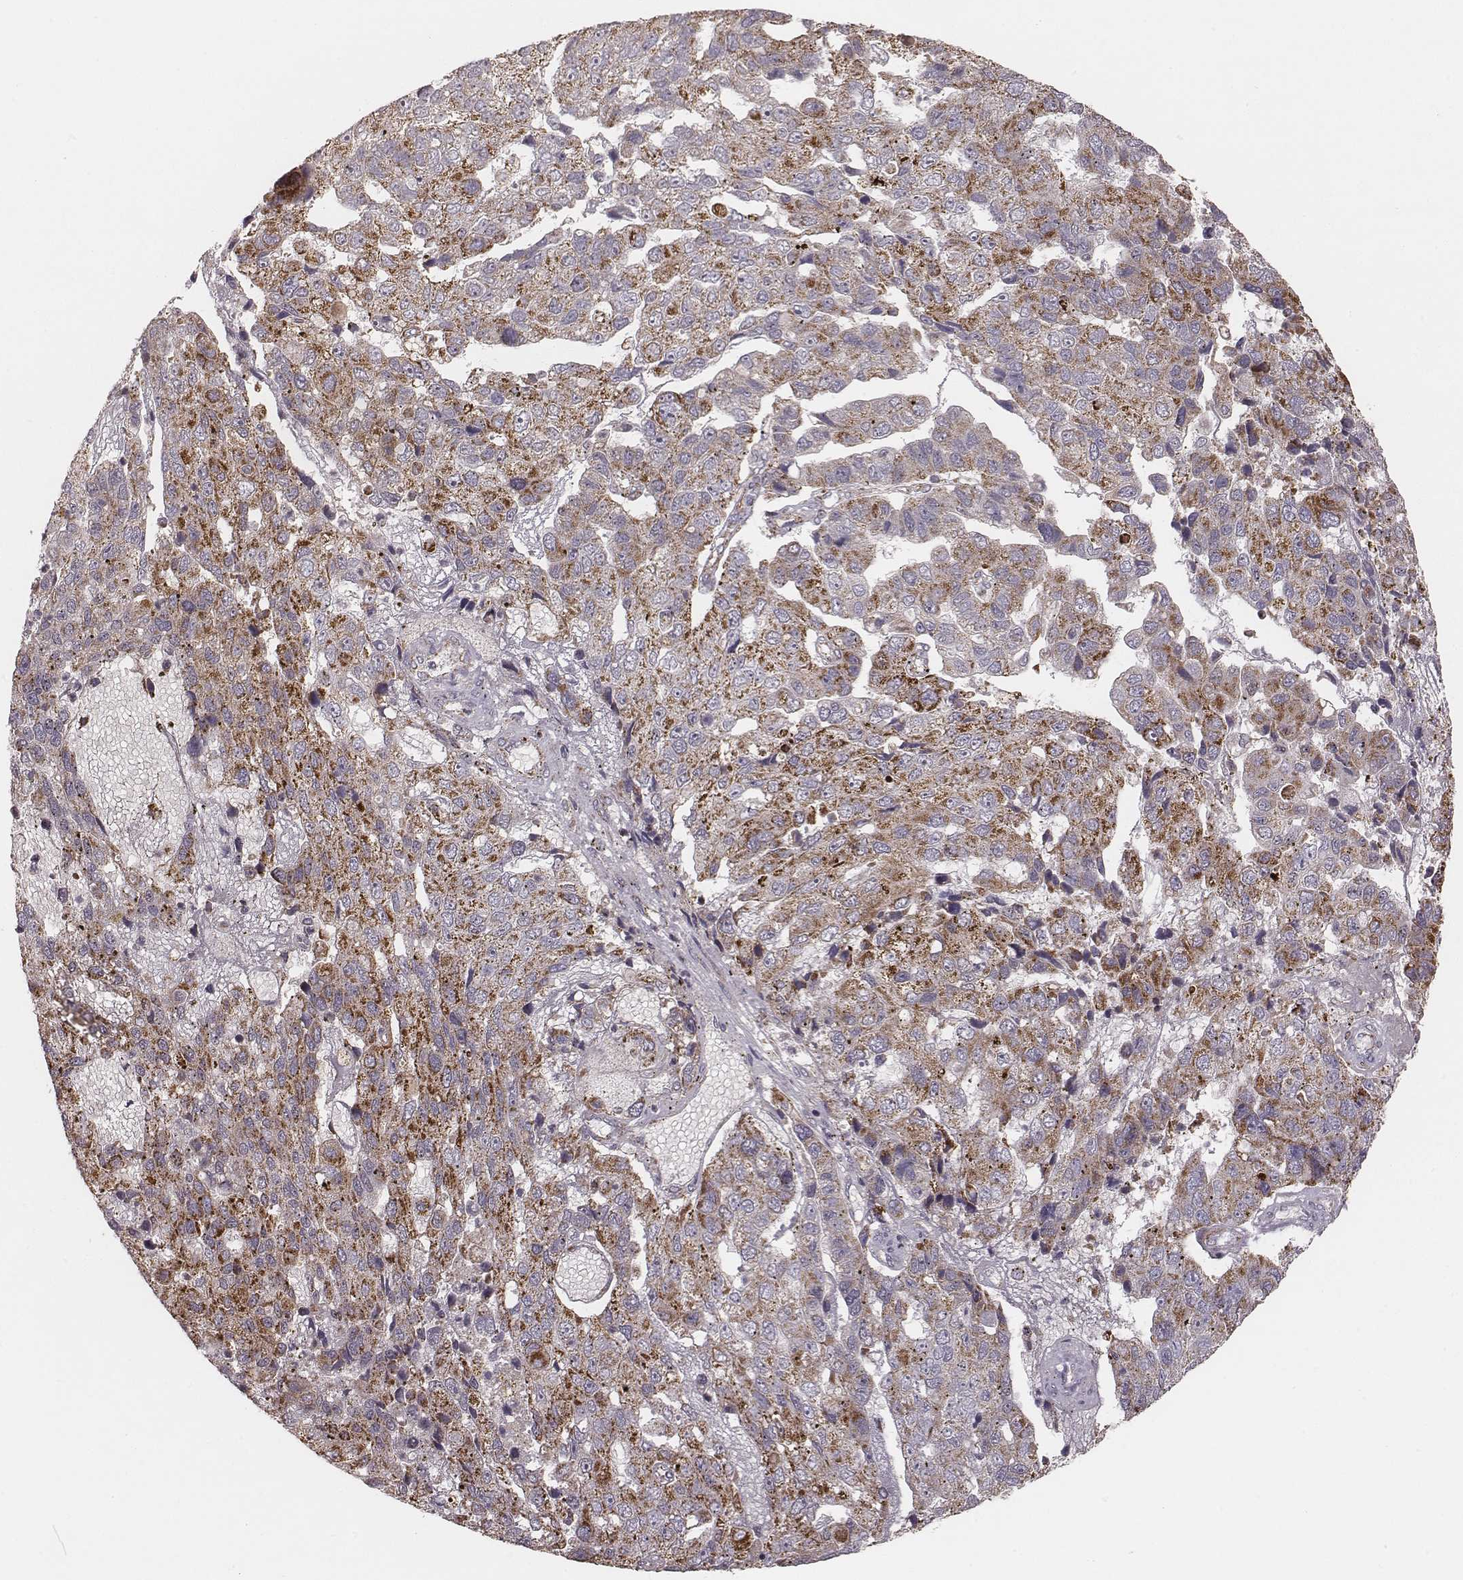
{"staining": {"intensity": "moderate", "quantity": ">75%", "location": "cytoplasmic/membranous"}, "tissue": "pancreatic cancer", "cell_type": "Tumor cells", "image_type": "cancer", "snomed": [{"axis": "morphology", "description": "Adenocarcinoma, NOS"}, {"axis": "topography", "description": "Pancreas"}], "caption": "Tumor cells reveal medium levels of moderate cytoplasmic/membranous expression in approximately >75% of cells in human pancreatic cancer.", "gene": "TUFM", "patient": {"sex": "female", "age": 61}}